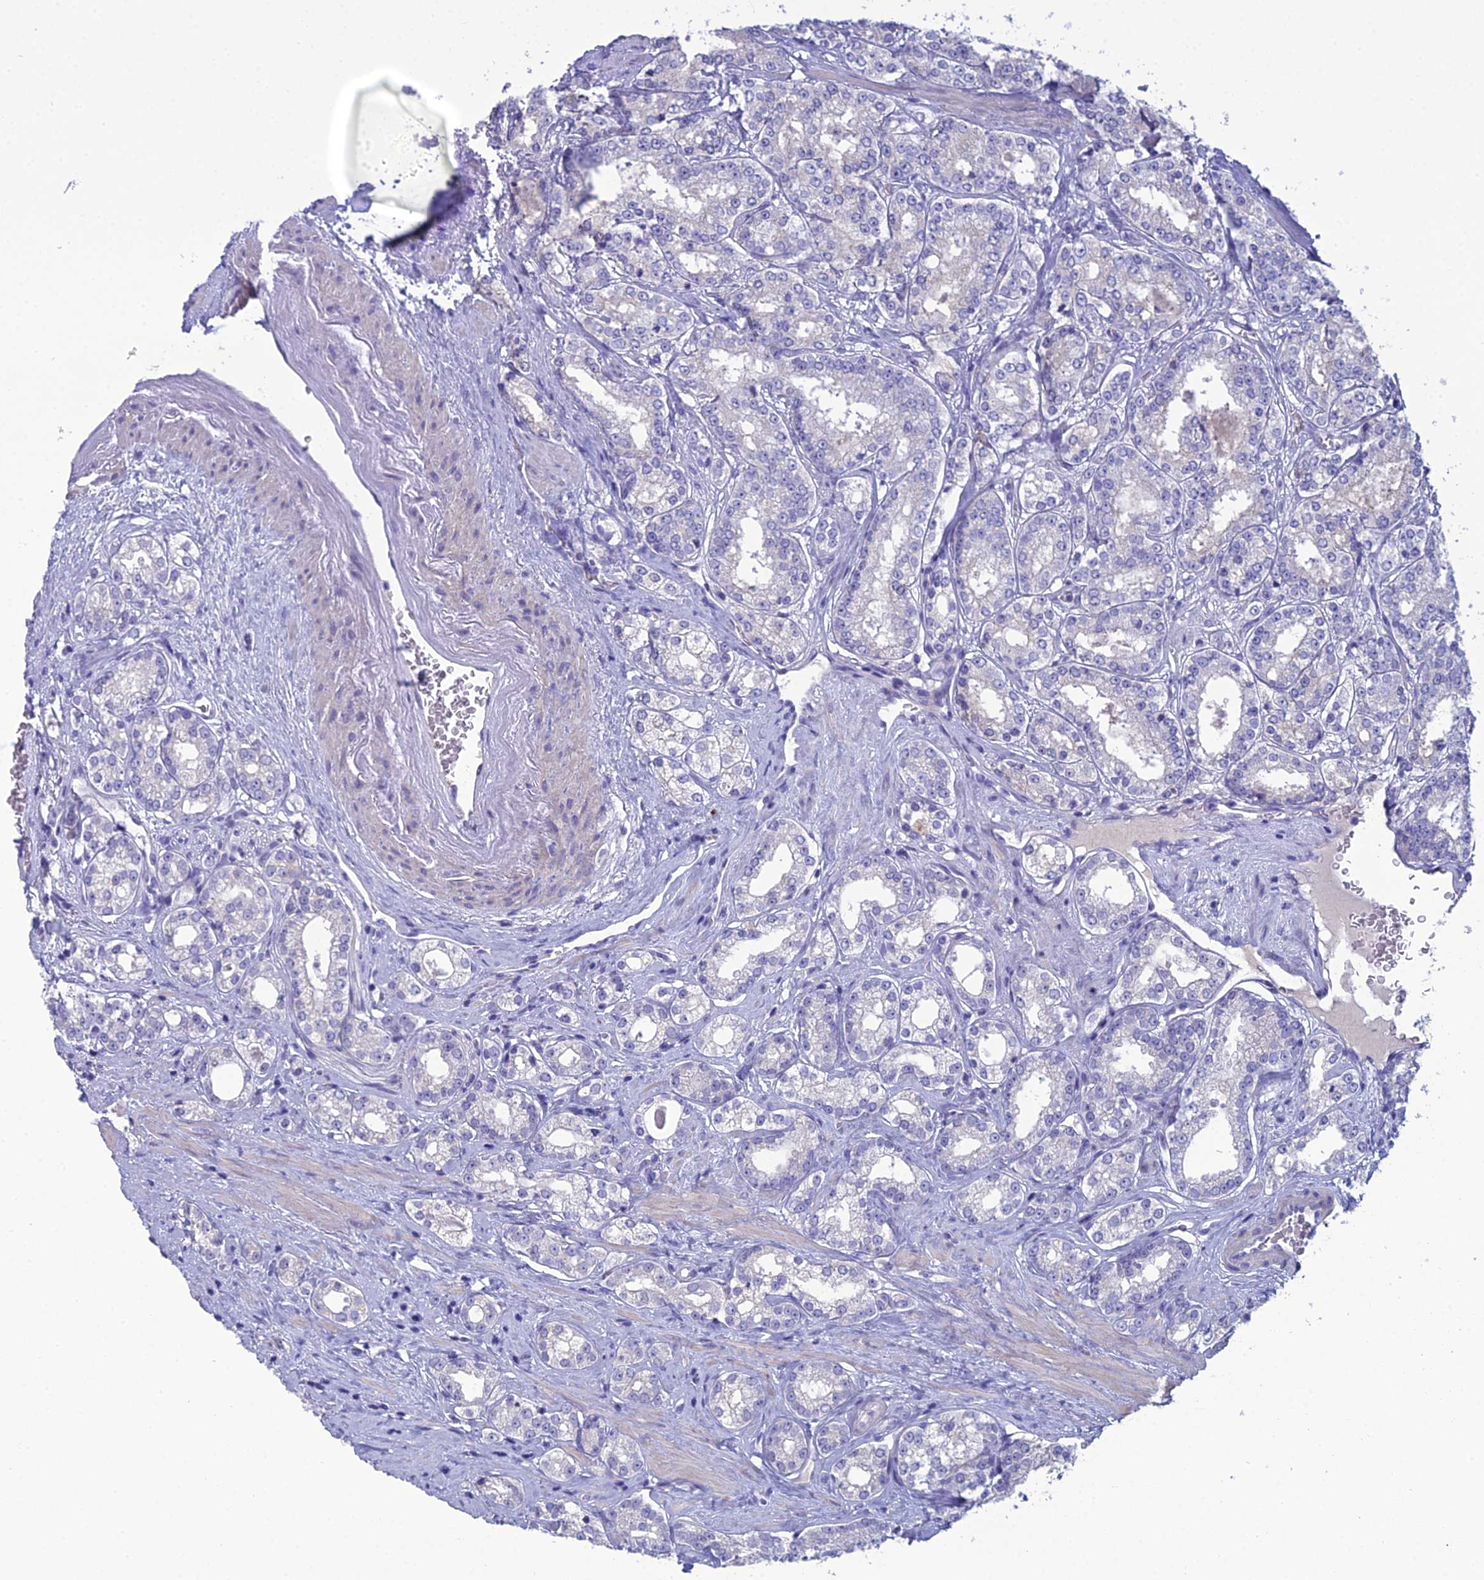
{"staining": {"intensity": "negative", "quantity": "none", "location": "none"}, "tissue": "prostate cancer", "cell_type": "Tumor cells", "image_type": "cancer", "snomed": [{"axis": "morphology", "description": "Normal tissue, NOS"}, {"axis": "morphology", "description": "Adenocarcinoma, High grade"}, {"axis": "topography", "description": "Prostate"}], "caption": "Immunohistochemical staining of human adenocarcinoma (high-grade) (prostate) shows no significant expression in tumor cells.", "gene": "CRB2", "patient": {"sex": "male", "age": 83}}